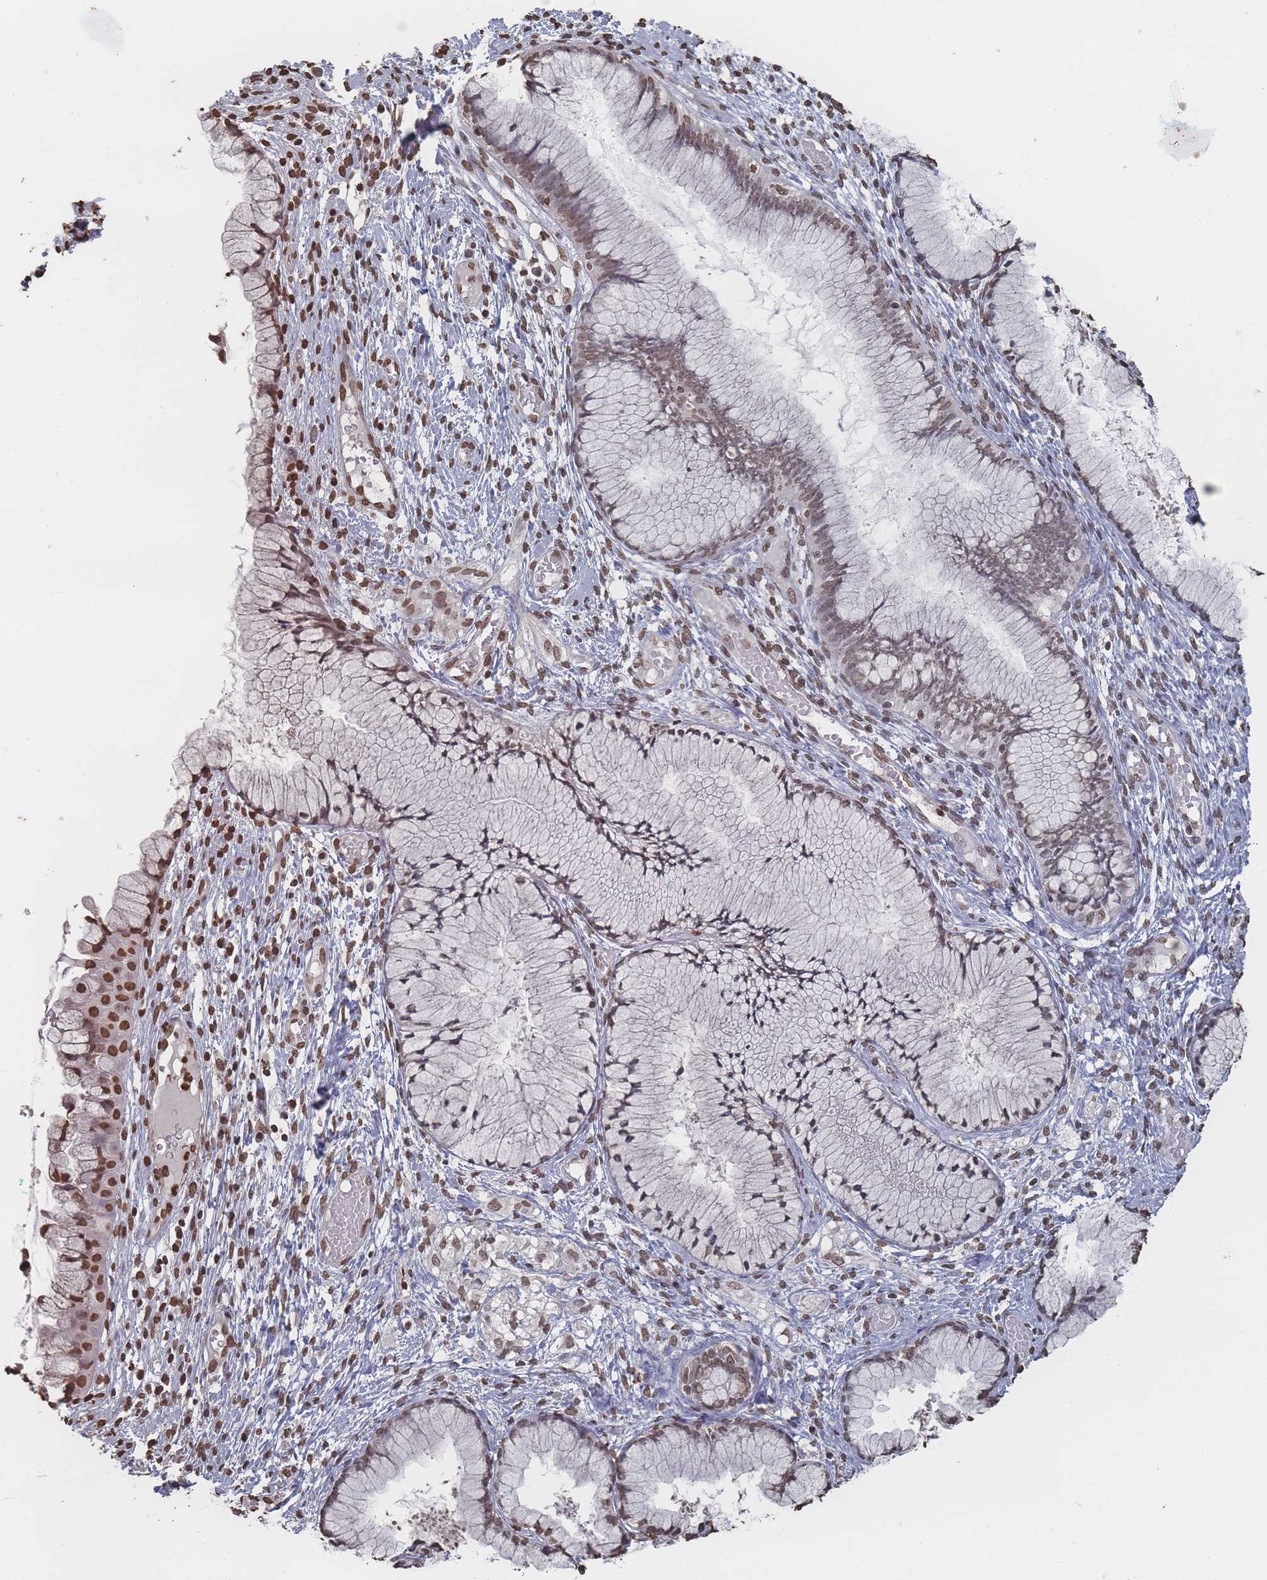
{"staining": {"intensity": "weak", "quantity": ">75%", "location": "nuclear"}, "tissue": "cervix", "cell_type": "Glandular cells", "image_type": "normal", "snomed": [{"axis": "morphology", "description": "Normal tissue, NOS"}, {"axis": "topography", "description": "Cervix"}], "caption": "Weak nuclear positivity is seen in approximately >75% of glandular cells in normal cervix. Ihc stains the protein in brown and the nuclei are stained blue.", "gene": "PLEKHG5", "patient": {"sex": "female", "age": 42}}